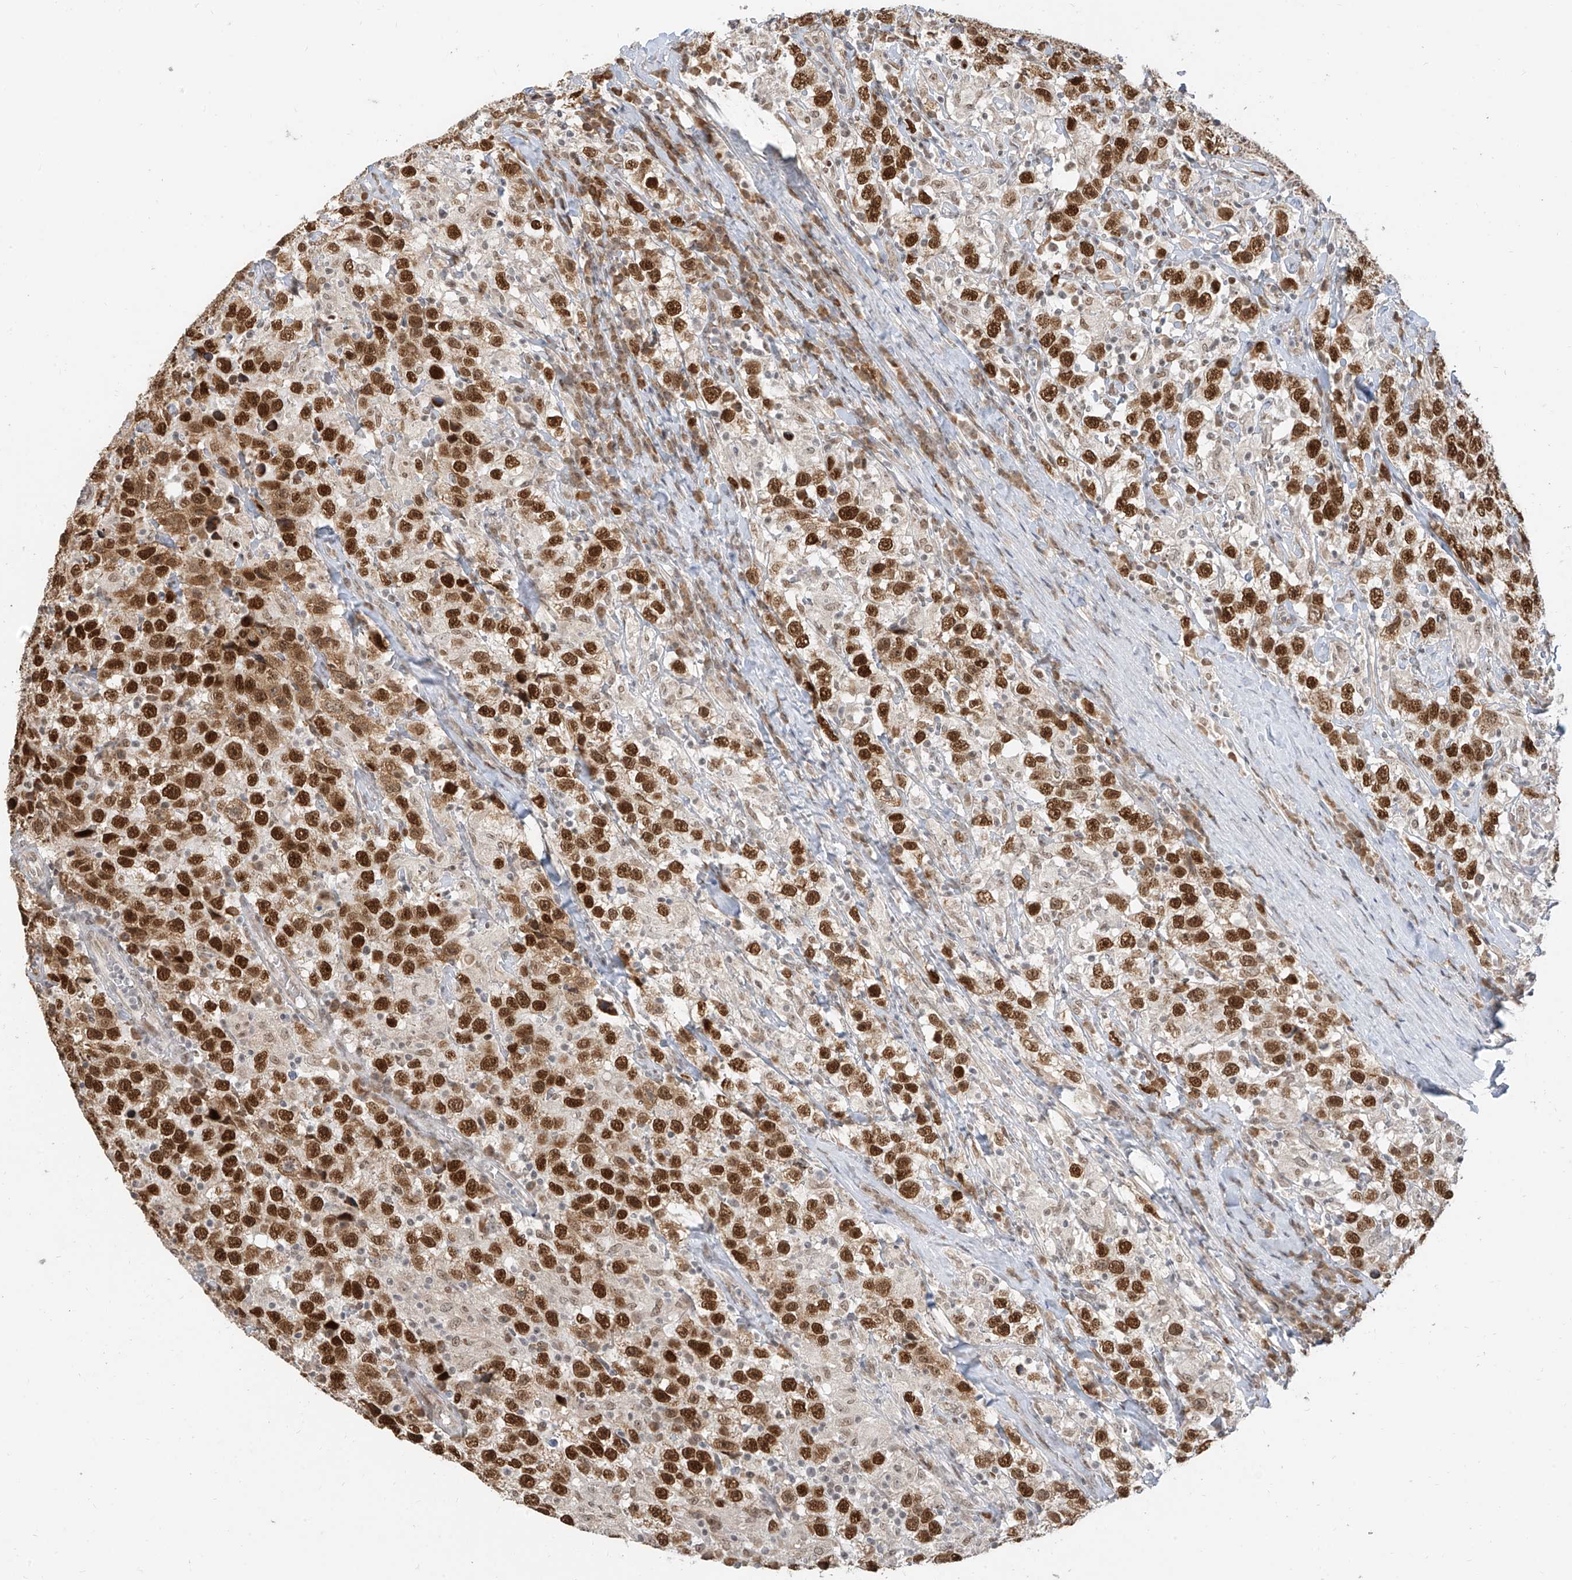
{"staining": {"intensity": "strong", "quantity": ">75%", "location": "nuclear"}, "tissue": "testis cancer", "cell_type": "Tumor cells", "image_type": "cancer", "snomed": [{"axis": "morphology", "description": "Seminoma, NOS"}, {"axis": "topography", "description": "Testis"}], "caption": "IHC micrograph of seminoma (testis) stained for a protein (brown), which reveals high levels of strong nuclear staining in approximately >75% of tumor cells.", "gene": "ZMYM2", "patient": {"sex": "male", "age": 41}}